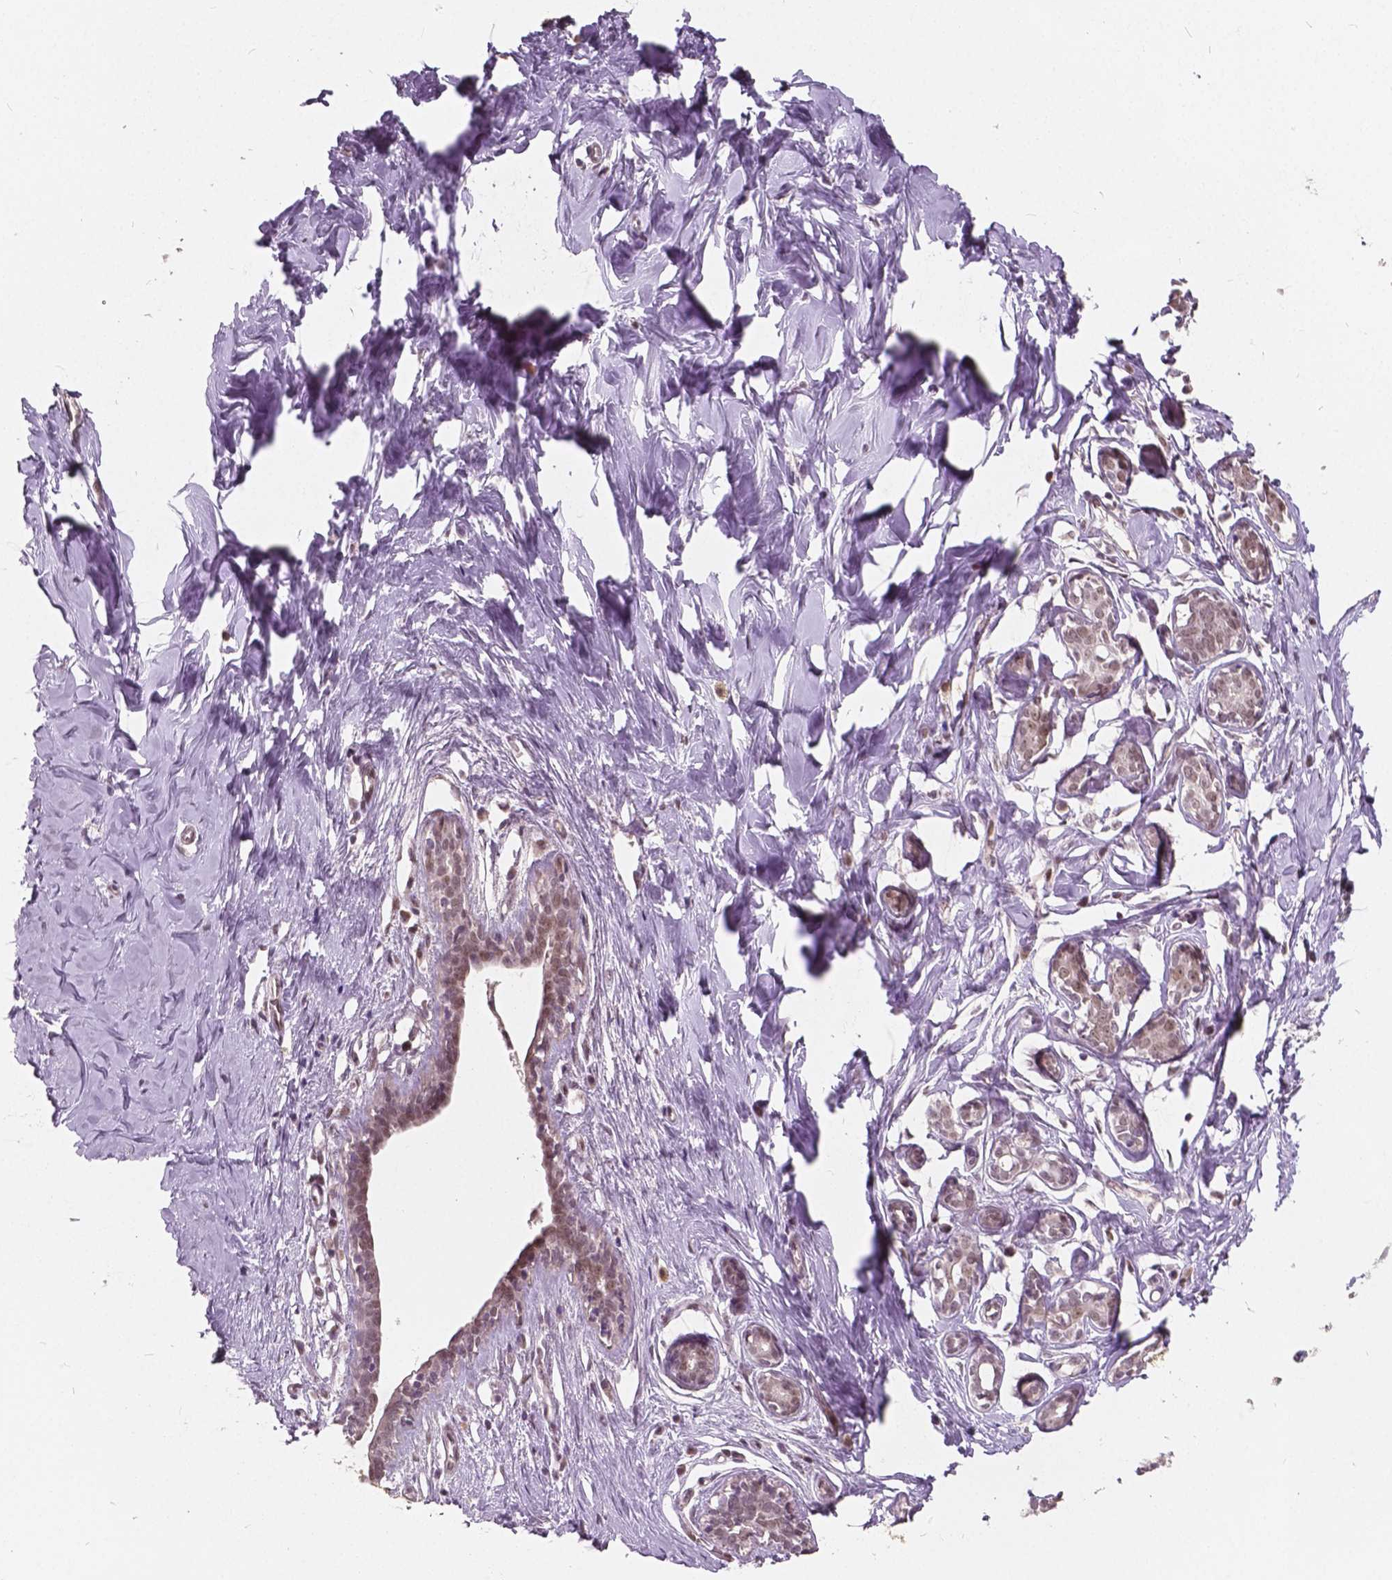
{"staining": {"intensity": "weak", "quantity": ">75%", "location": "nuclear"}, "tissue": "breast", "cell_type": "Adipocytes", "image_type": "normal", "snomed": [{"axis": "morphology", "description": "Normal tissue, NOS"}, {"axis": "topography", "description": "Breast"}], "caption": "Breast stained for a protein (brown) reveals weak nuclear positive staining in approximately >75% of adipocytes.", "gene": "HMBOX1", "patient": {"sex": "female", "age": 27}}